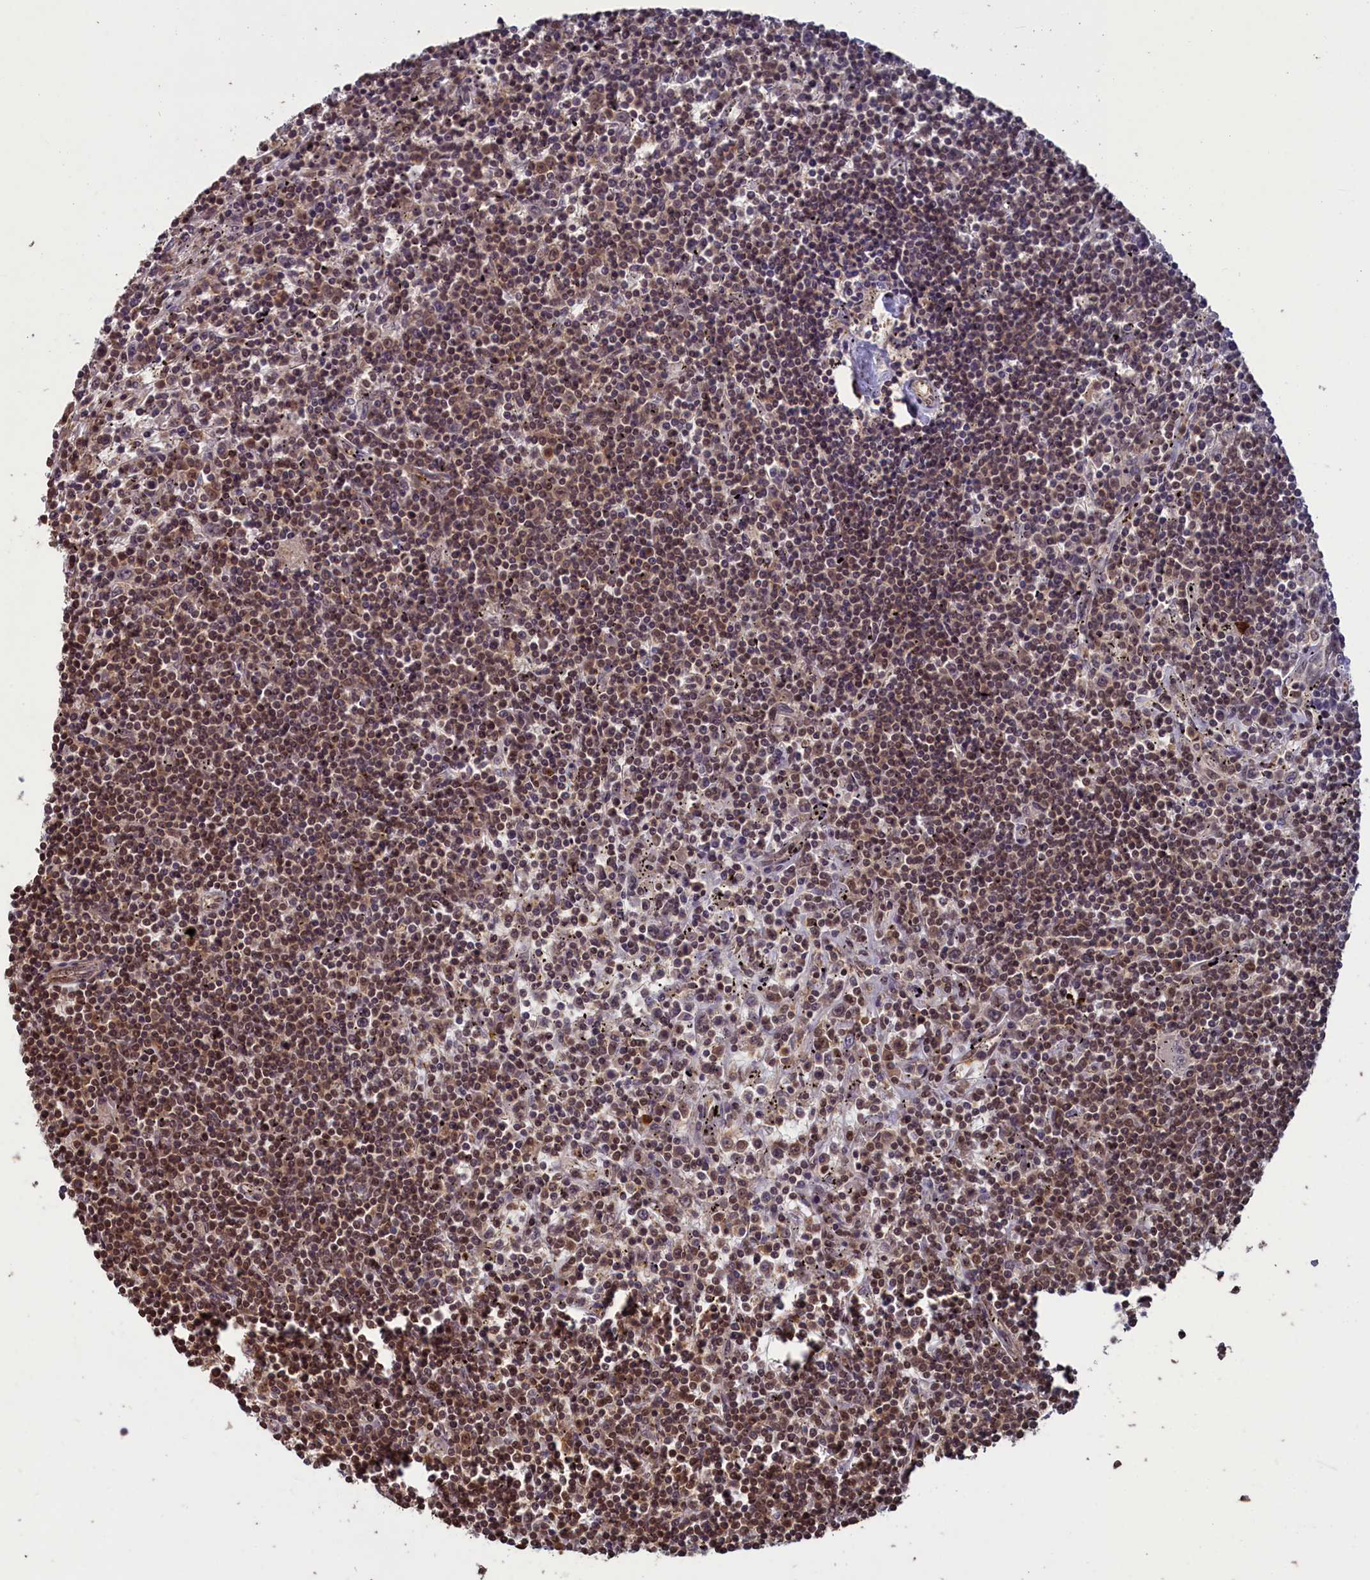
{"staining": {"intensity": "moderate", "quantity": ">75%", "location": "cytoplasmic/membranous,nuclear"}, "tissue": "lymphoma", "cell_type": "Tumor cells", "image_type": "cancer", "snomed": [{"axis": "morphology", "description": "Malignant lymphoma, non-Hodgkin's type, Low grade"}, {"axis": "topography", "description": "Spleen"}], "caption": "A photomicrograph showing moderate cytoplasmic/membranous and nuclear positivity in about >75% of tumor cells in lymphoma, as visualized by brown immunohistochemical staining.", "gene": "NAE1", "patient": {"sex": "male", "age": 76}}